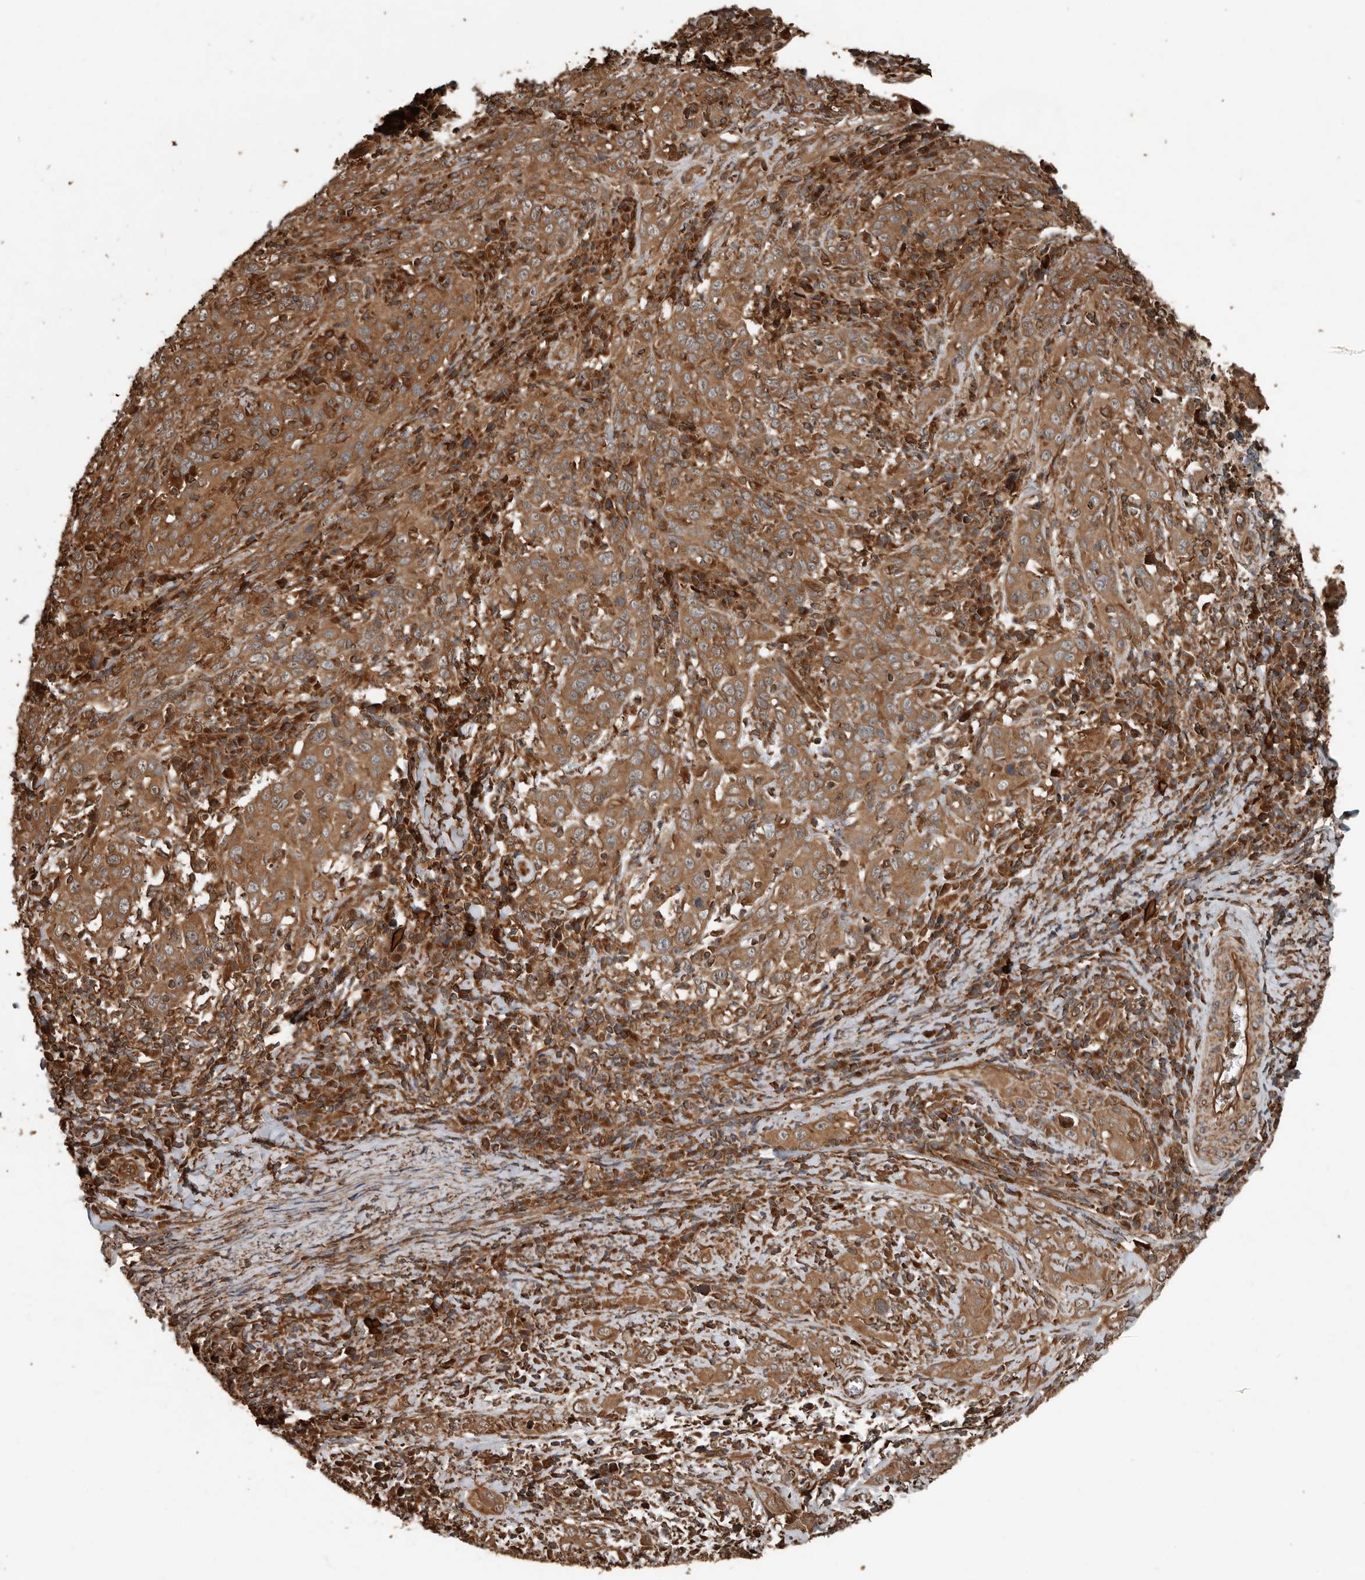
{"staining": {"intensity": "moderate", "quantity": ">75%", "location": "cytoplasmic/membranous"}, "tissue": "cervical cancer", "cell_type": "Tumor cells", "image_type": "cancer", "snomed": [{"axis": "morphology", "description": "Squamous cell carcinoma, NOS"}, {"axis": "topography", "description": "Cervix"}], "caption": "IHC (DAB) staining of cervical squamous cell carcinoma reveals moderate cytoplasmic/membranous protein expression in about >75% of tumor cells.", "gene": "YOD1", "patient": {"sex": "female", "age": 46}}